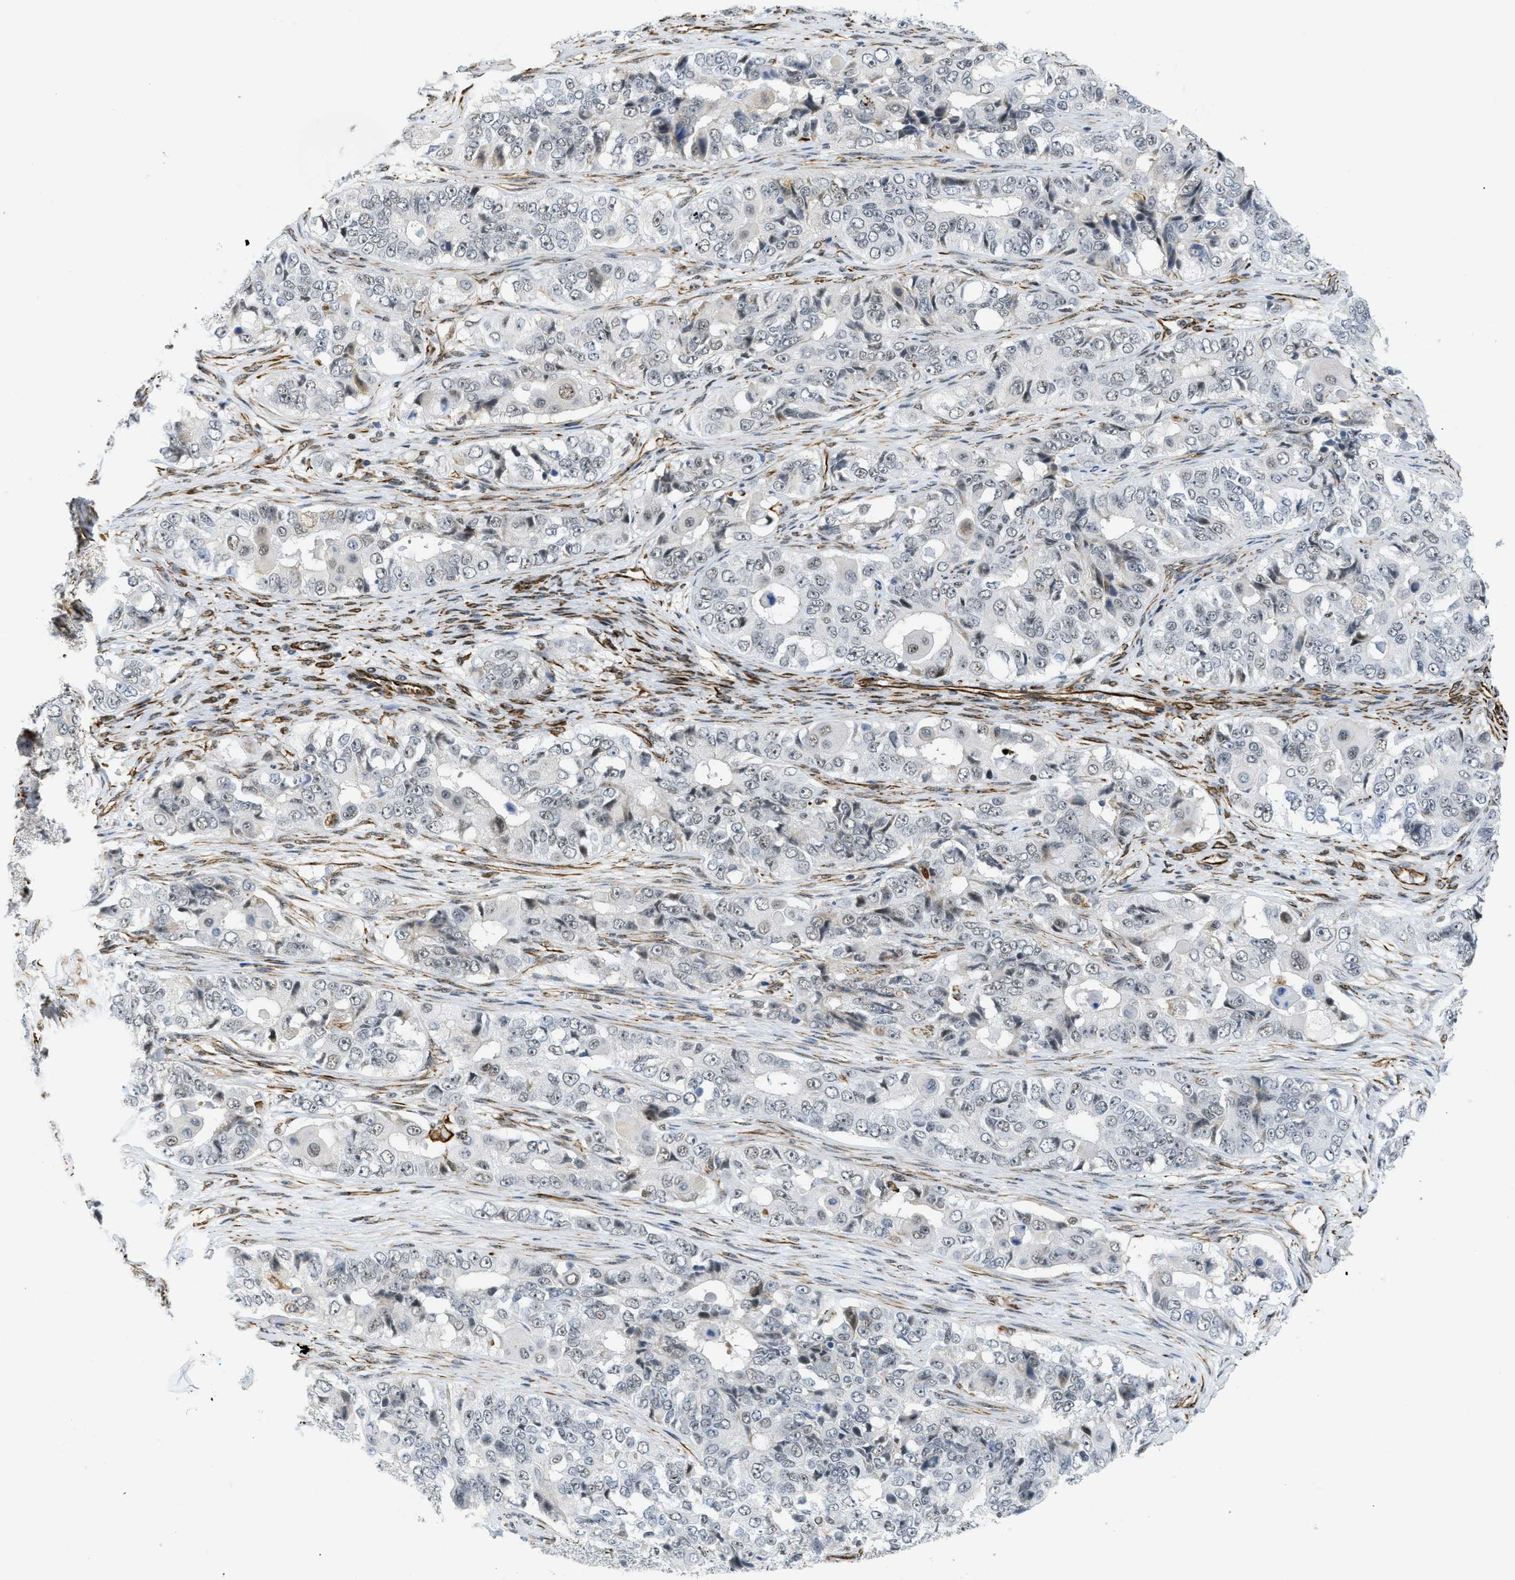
{"staining": {"intensity": "weak", "quantity": "<25%", "location": "nuclear"}, "tissue": "ovarian cancer", "cell_type": "Tumor cells", "image_type": "cancer", "snomed": [{"axis": "morphology", "description": "Carcinoma, endometroid"}, {"axis": "topography", "description": "Ovary"}], "caption": "This is an immunohistochemistry image of ovarian cancer (endometroid carcinoma). There is no expression in tumor cells.", "gene": "LRRC8B", "patient": {"sex": "female", "age": 51}}